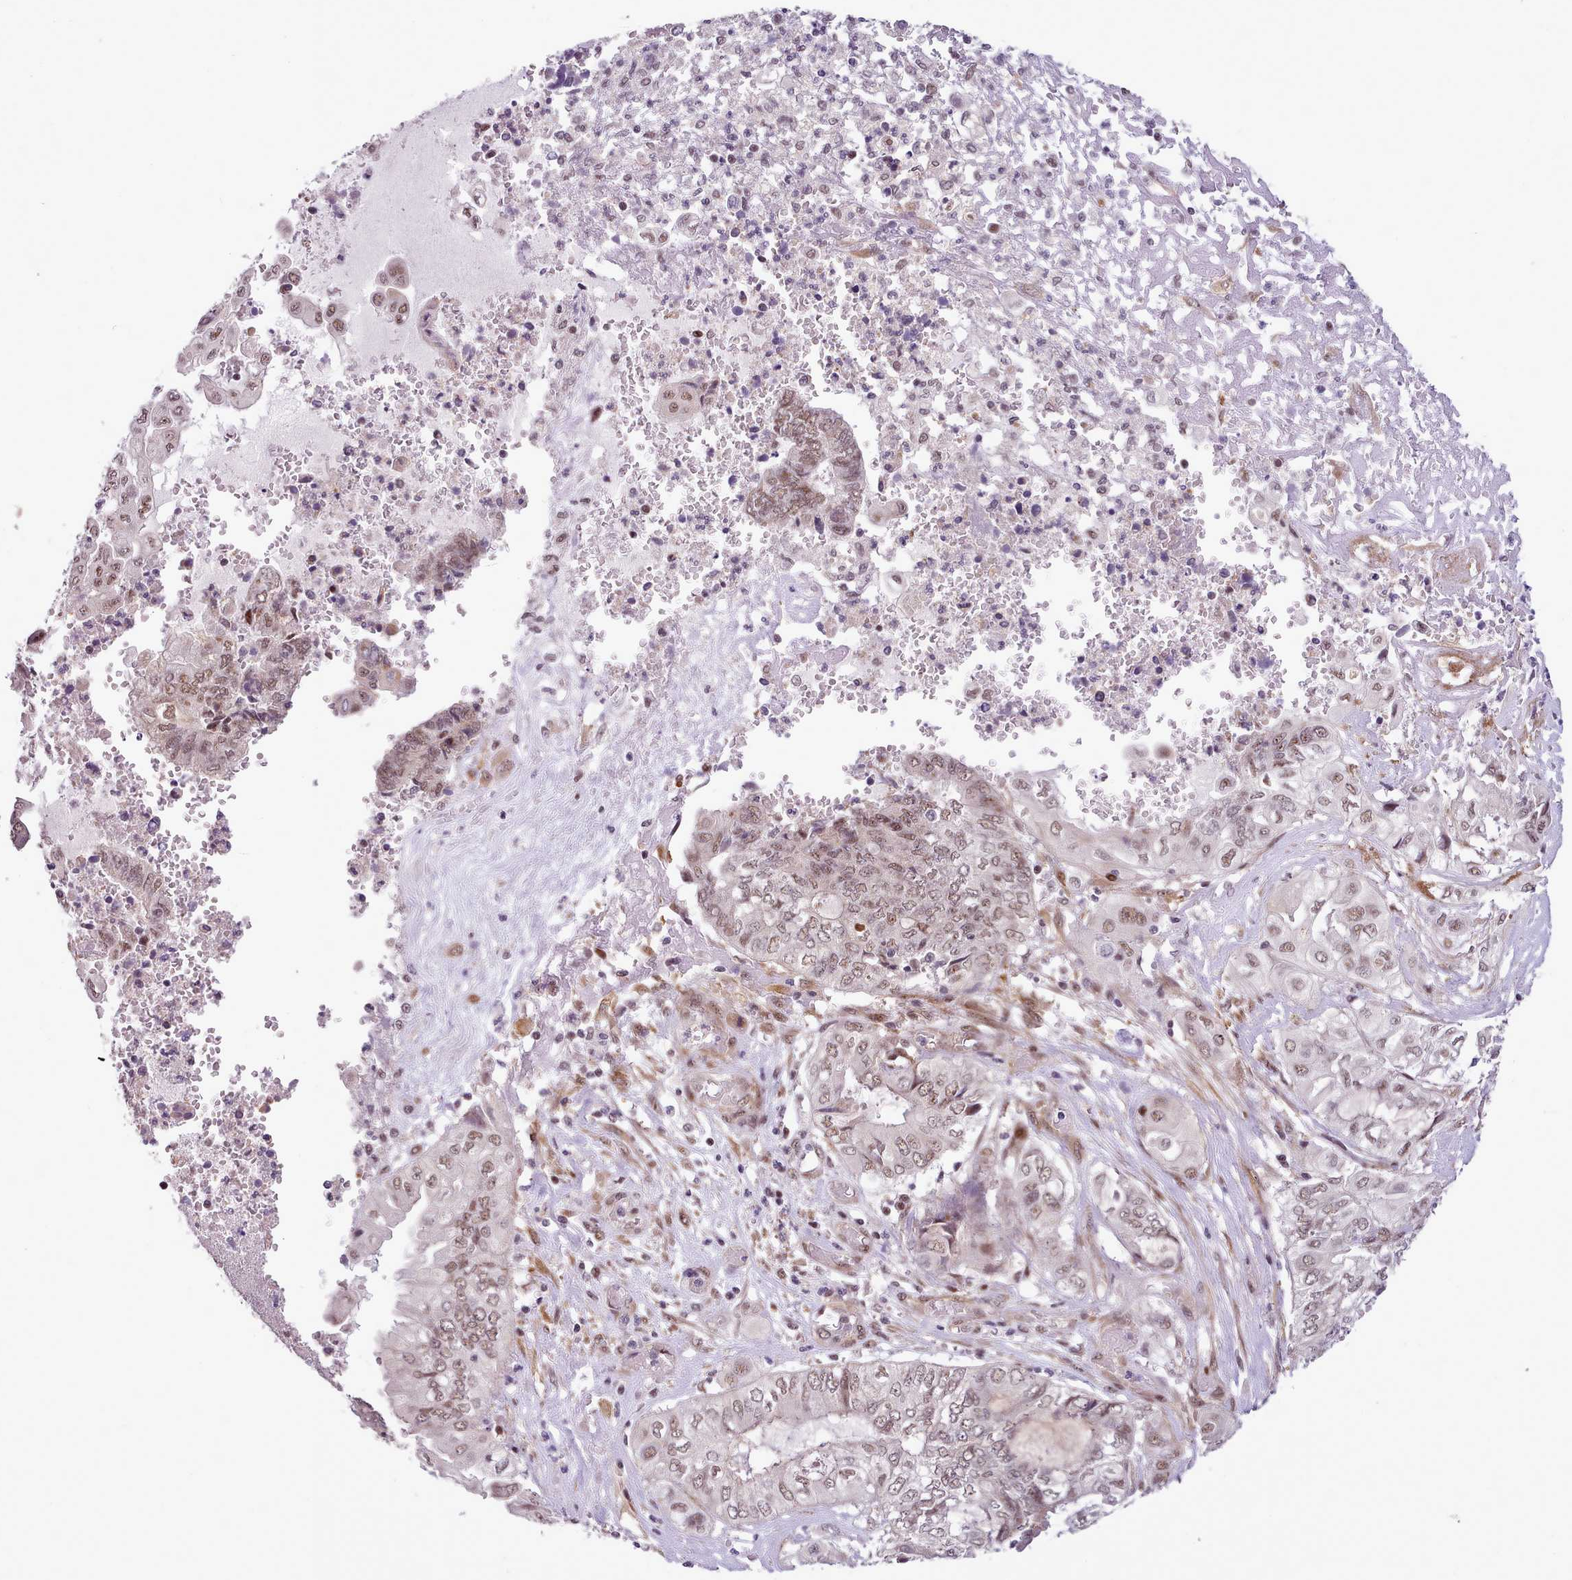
{"staining": {"intensity": "moderate", "quantity": ">75%", "location": "nuclear"}, "tissue": "endometrial cancer", "cell_type": "Tumor cells", "image_type": "cancer", "snomed": [{"axis": "morphology", "description": "Adenocarcinoma, NOS"}, {"axis": "topography", "description": "Uterus"}, {"axis": "topography", "description": "Endometrium"}], "caption": "Protein expression analysis of adenocarcinoma (endometrial) displays moderate nuclear positivity in approximately >75% of tumor cells.", "gene": "HOXB7", "patient": {"sex": "female", "age": 70}}